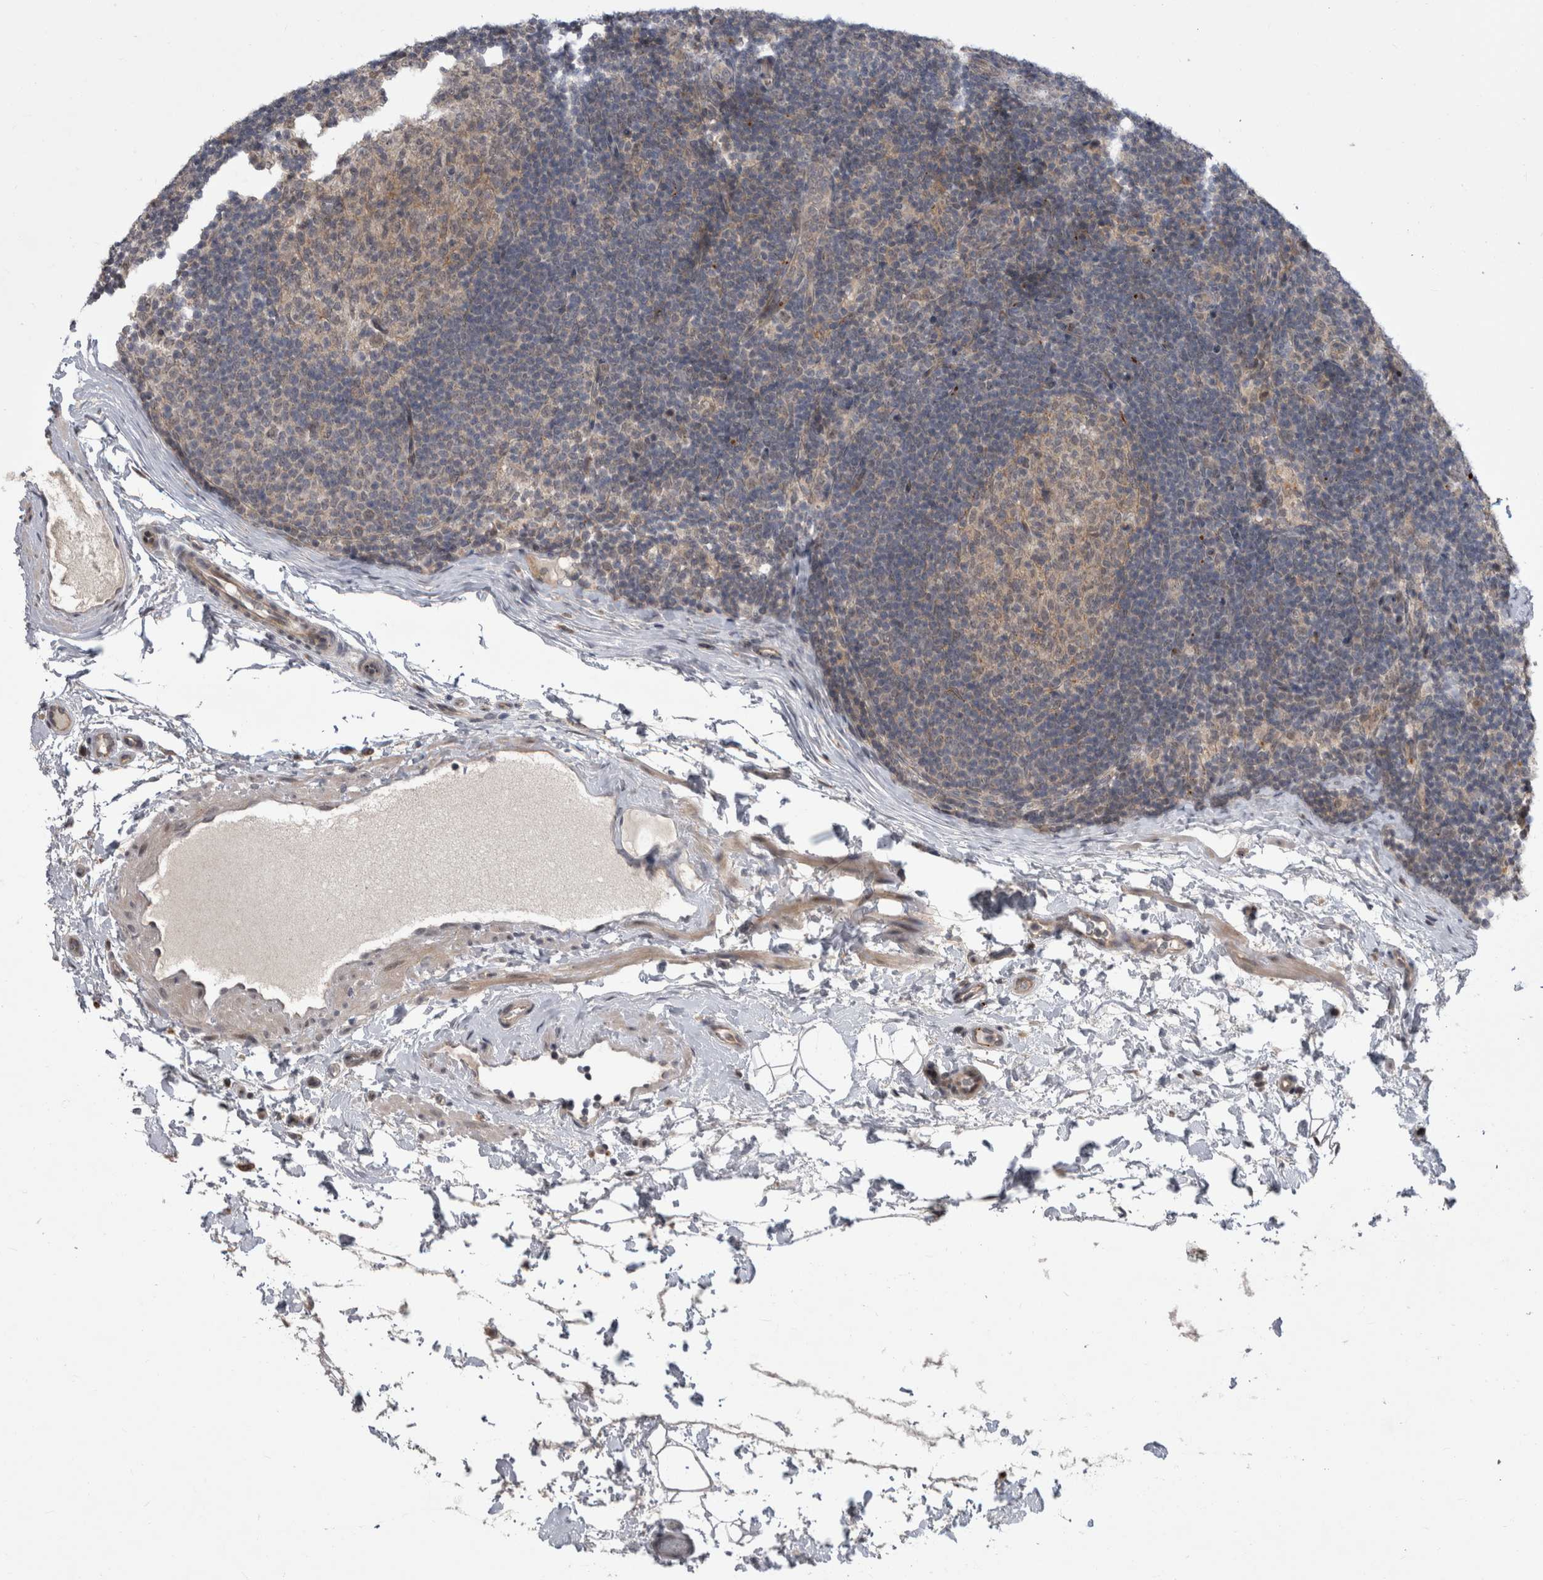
{"staining": {"intensity": "weak", "quantity": "25%-75%", "location": "cytoplasmic/membranous"}, "tissue": "lymph node", "cell_type": "Germinal center cells", "image_type": "normal", "snomed": [{"axis": "morphology", "description": "Normal tissue, NOS"}, {"axis": "topography", "description": "Lymph node"}], "caption": "A brown stain highlights weak cytoplasmic/membranous positivity of a protein in germinal center cells of normal lymph node. (IHC, brightfield microscopy, high magnification).", "gene": "MTBP", "patient": {"sex": "female", "age": 22}}